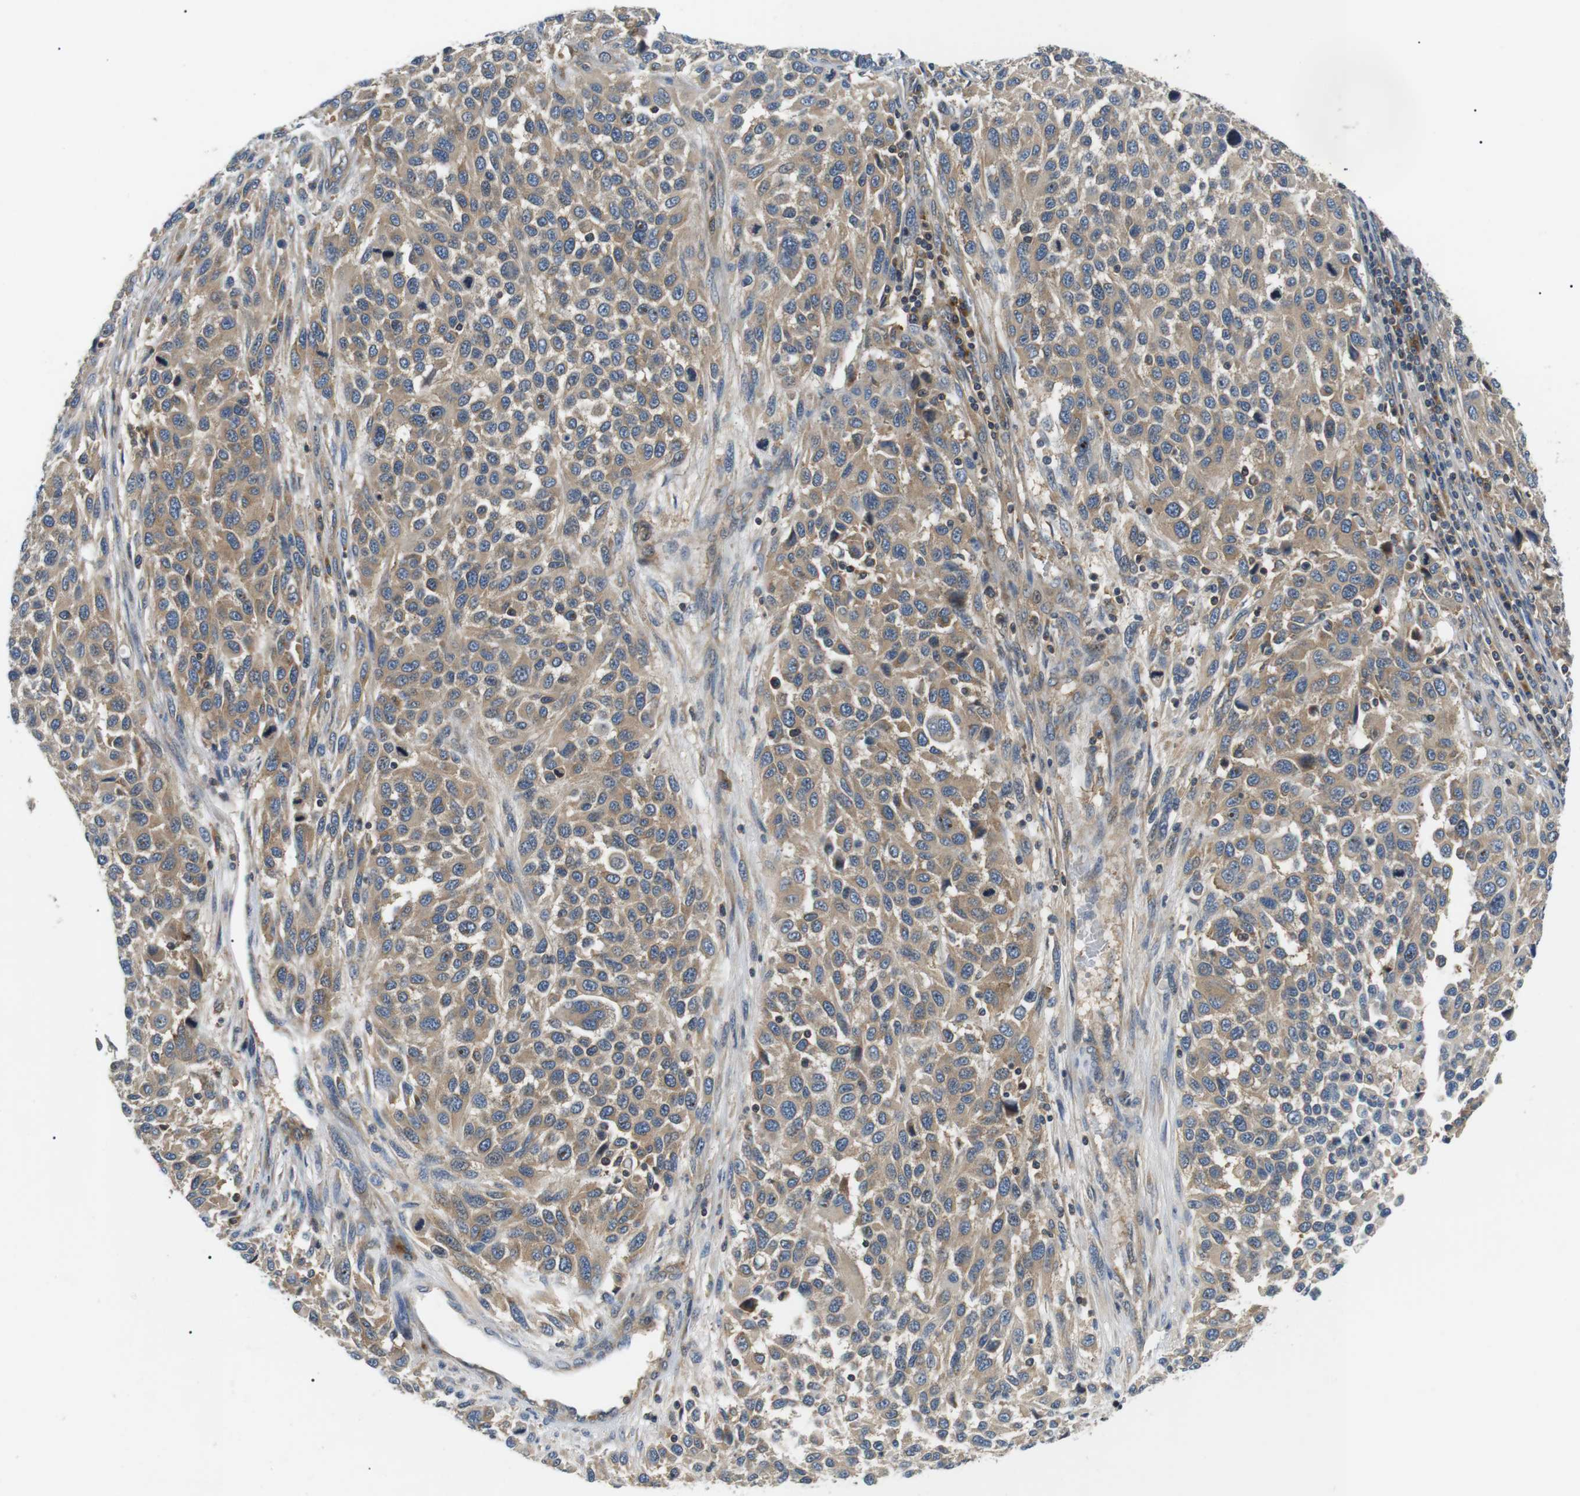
{"staining": {"intensity": "weak", "quantity": ">75%", "location": "cytoplasmic/membranous"}, "tissue": "melanoma", "cell_type": "Tumor cells", "image_type": "cancer", "snomed": [{"axis": "morphology", "description": "Malignant melanoma, Metastatic site"}, {"axis": "topography", "description": "Lymph node"}], "caption": "Tumor cells show low levels of weak cytoplasmic/membranous expression in about >75% of cells in human melanoma.", "gene": "DIPK1A", "patient": {"sex": "male", "age": 61}}